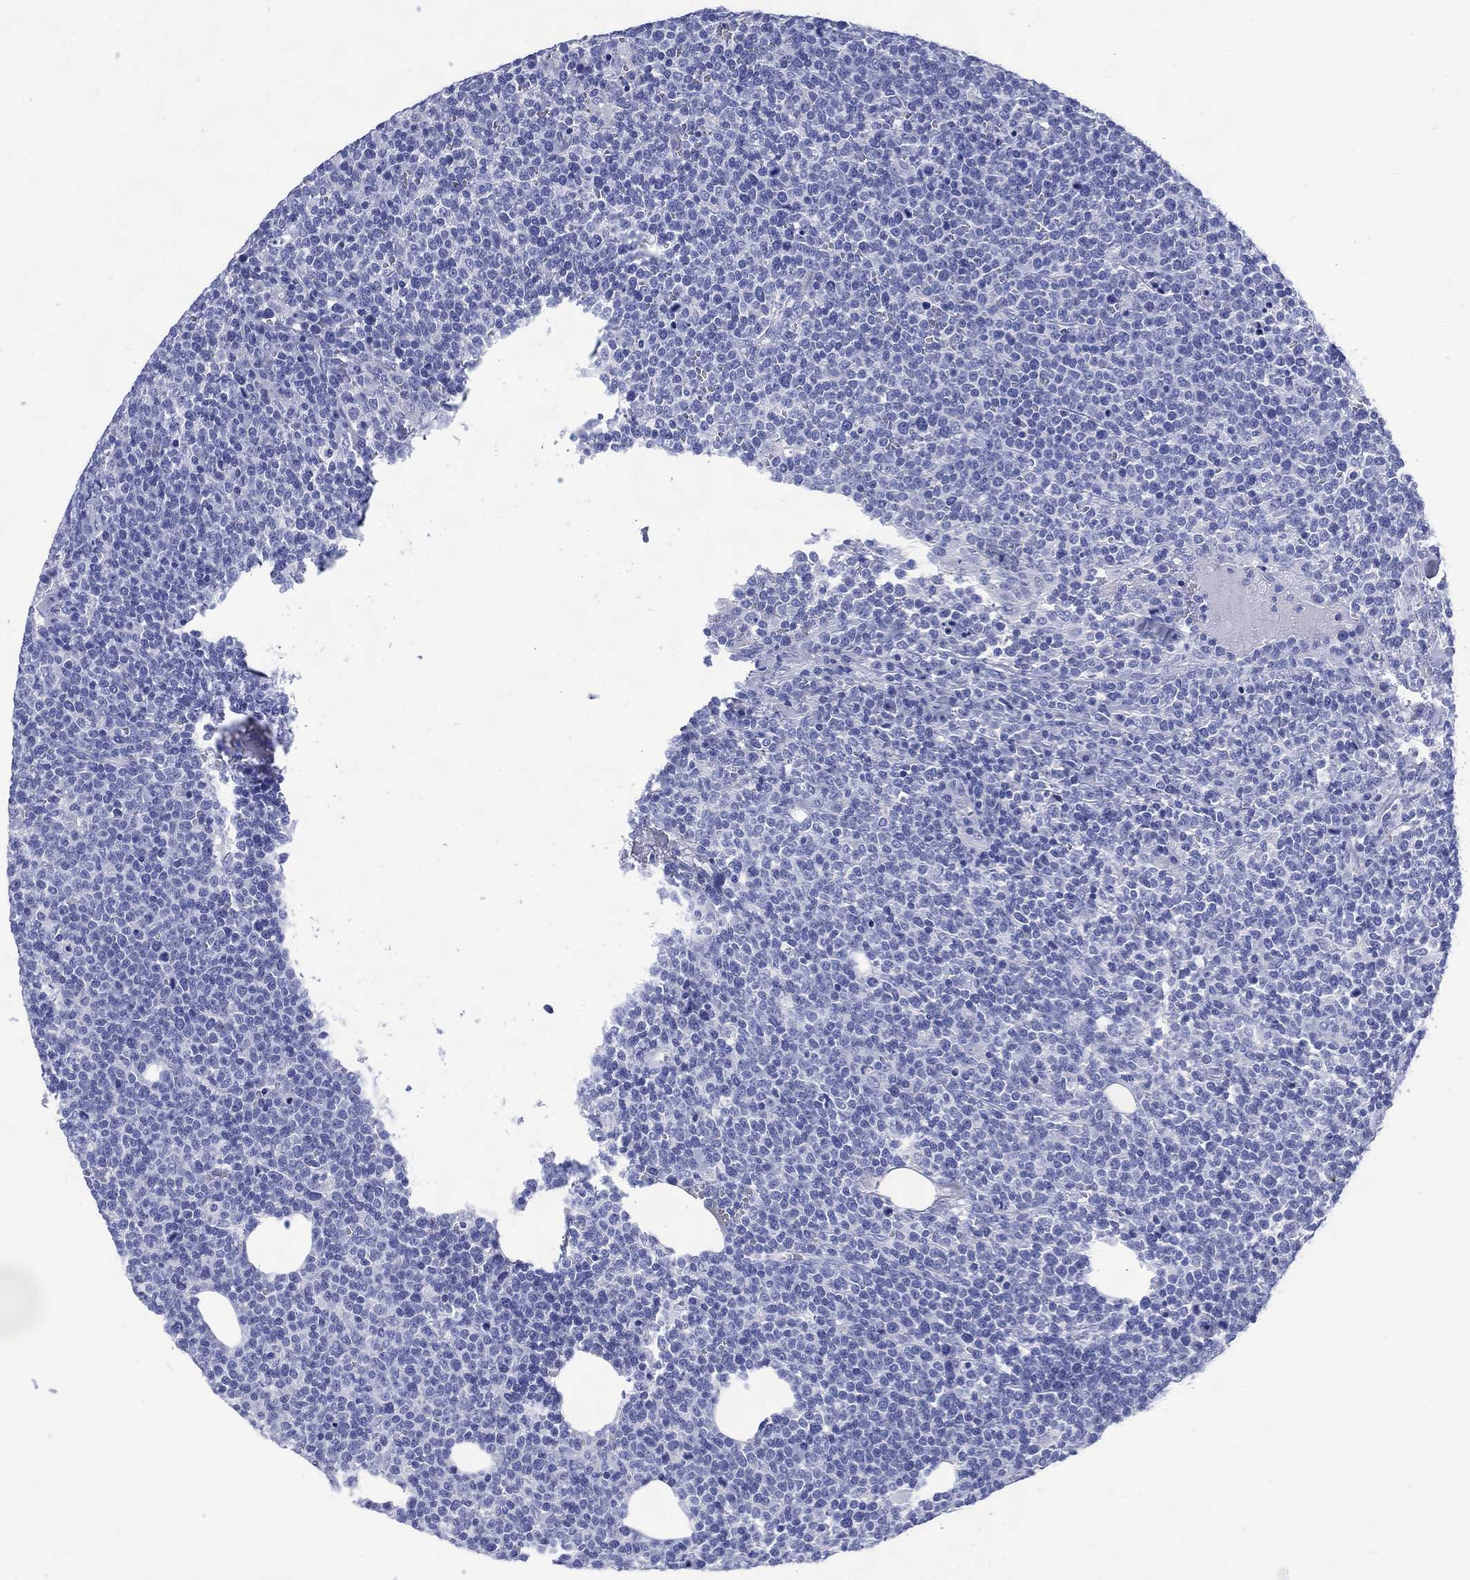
{"staining": {"intensity": "negative", "quantity": "none", "location": "none"}, "tissue": "lymphoma", "cell_type": "Tumor cells", "image_type": "cancer", "snomed": [{"axis": "morphology", "description": "Malignant lymphoma, non-Hodgkin's type, High grade"}, {"axis": "topography", "description": "Lymph node"}], "caption": "Photomicrograph shows no protein expression in tumor cells of lymphoma tissue.", "gene": "SHCBP1L", "patient": {"sex": "male", "age": 61}}